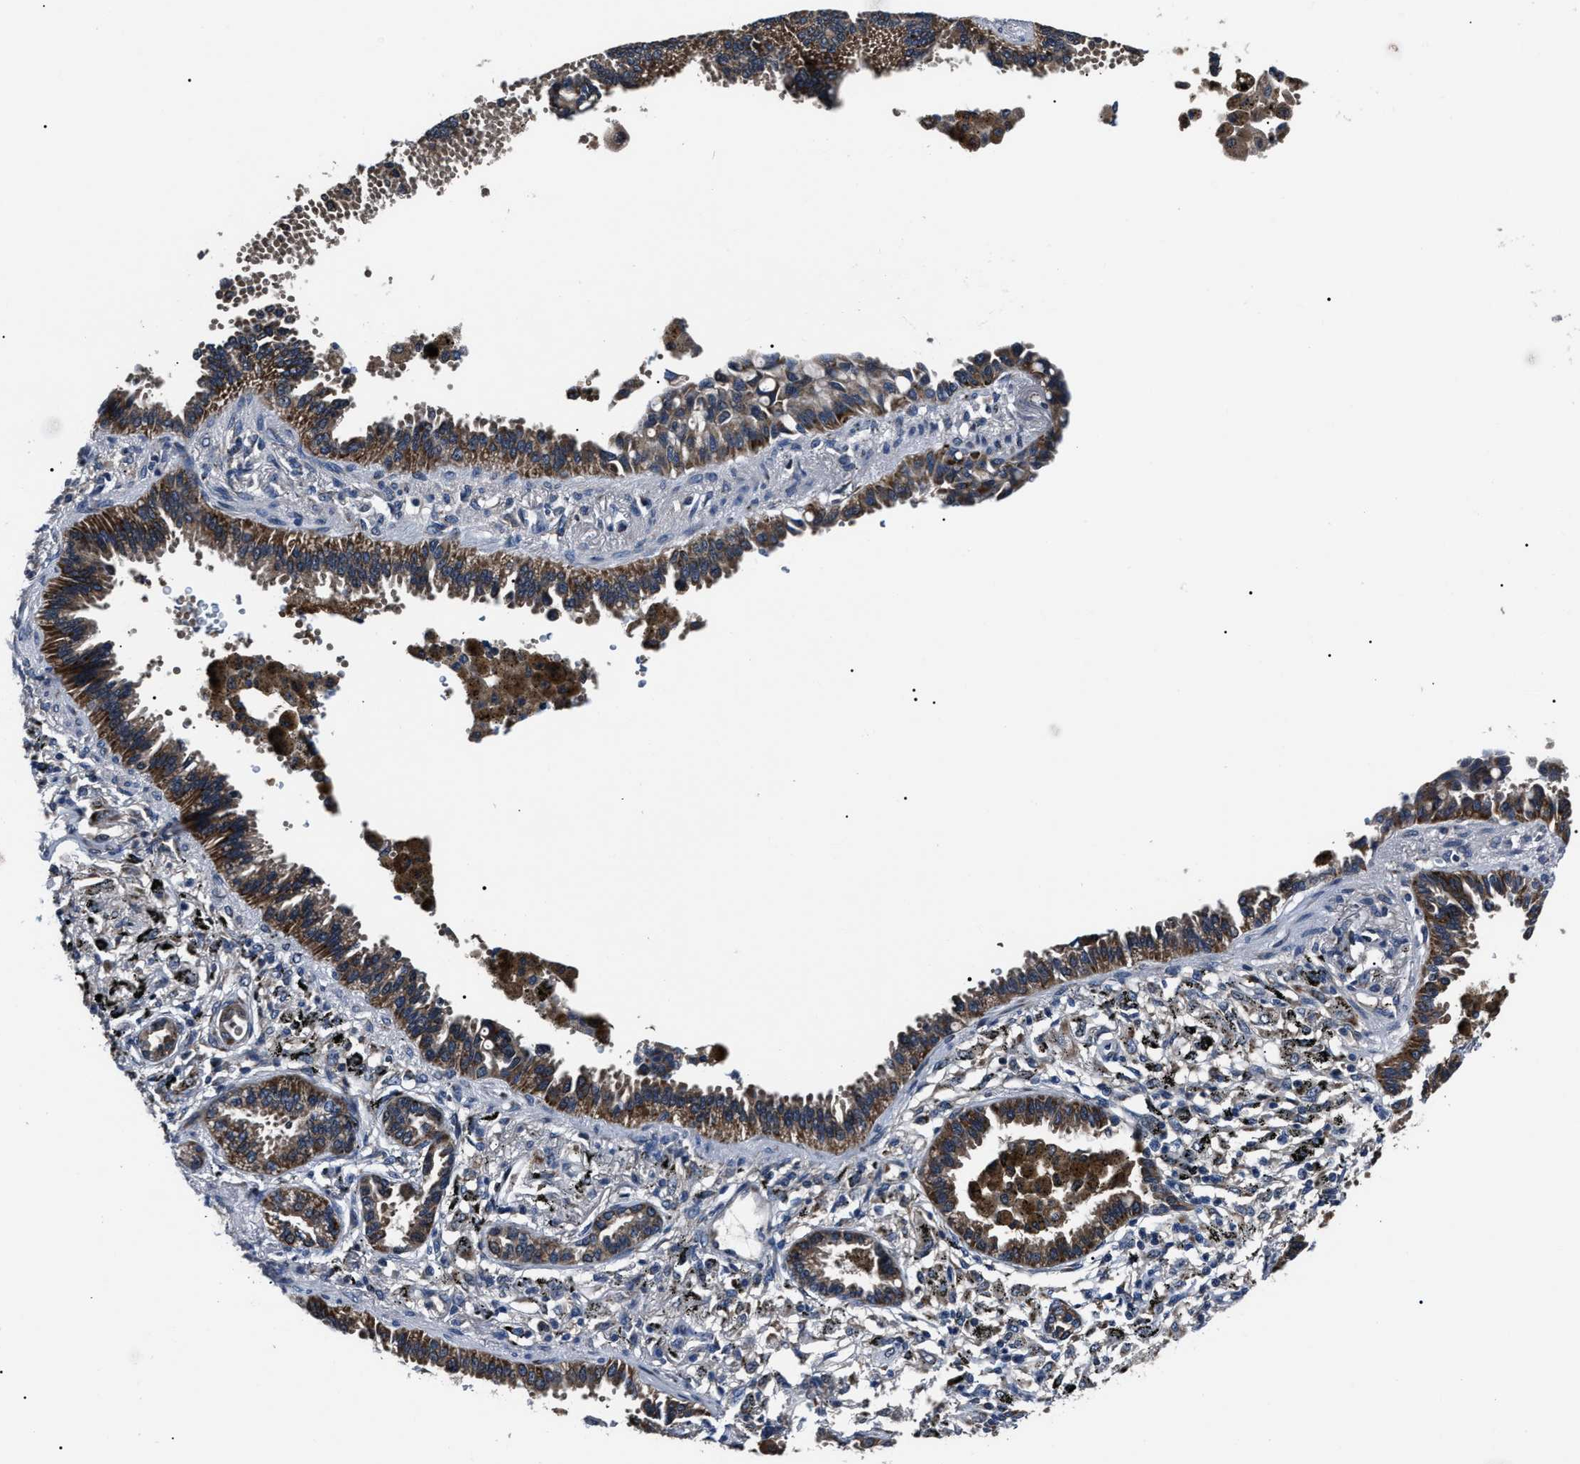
{"staining": {"intensity": "moderate", "quantity": ">75%", "location": "cytoplasmic/membranous"}, "tissue": "lung cancer", "cell_type": "Tumor cells", "image_type": "cancer", "snomed": [{"axis": "morphology", "description": "Normal tissue, NOS"}, {"axis": "morphology", "description": "Adenocarcinoma, NOS"}, {"axis": "topography", "description": "Lung"}], "caption": "This is an image of IHC staining of lung adenocarcinoma, which shows moderate expression in the cytoplasmic/membranous of tumor cells.", "gene": "LRRC14", "patient": {"sex": "male", "age": 59}}